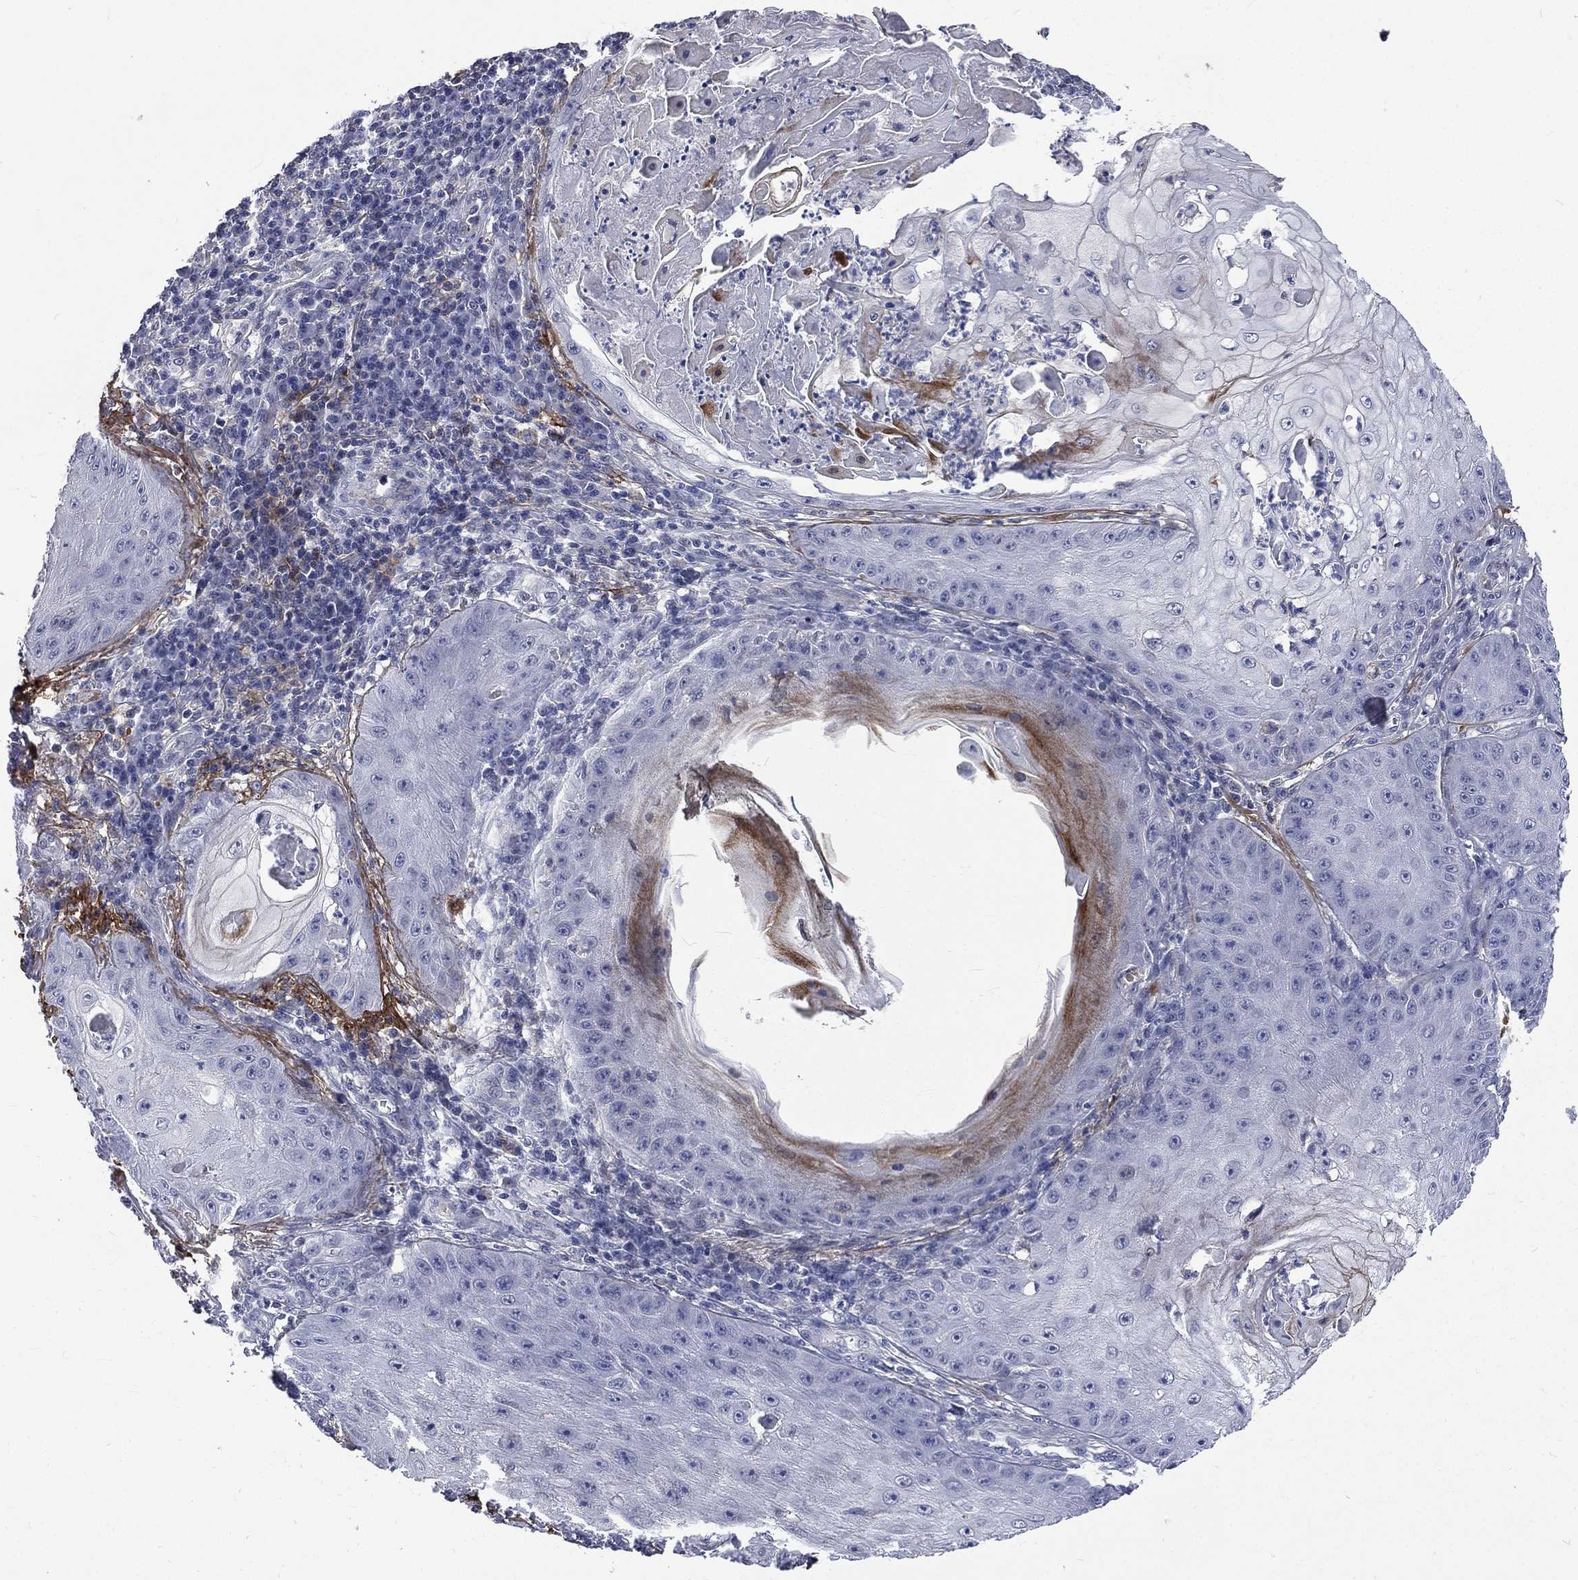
{"staining": {"intensity": "negative", "quantity": "none", "location": "none"}, "tissue": "skin cancer", "cell_type": "Tumor cells", "image_type": "cancer", "snomed": [{"axis": "morphology", "description": "Squamous cell carcinoma, NOS"}, {"axis": "topography", "description": "Skin"}], "caption": "This is an IHC micrograph of human skin cancer. There is no staining in tumor cells.", "gene": "FGG", "patient": {"sex": "male", "age": 70}}